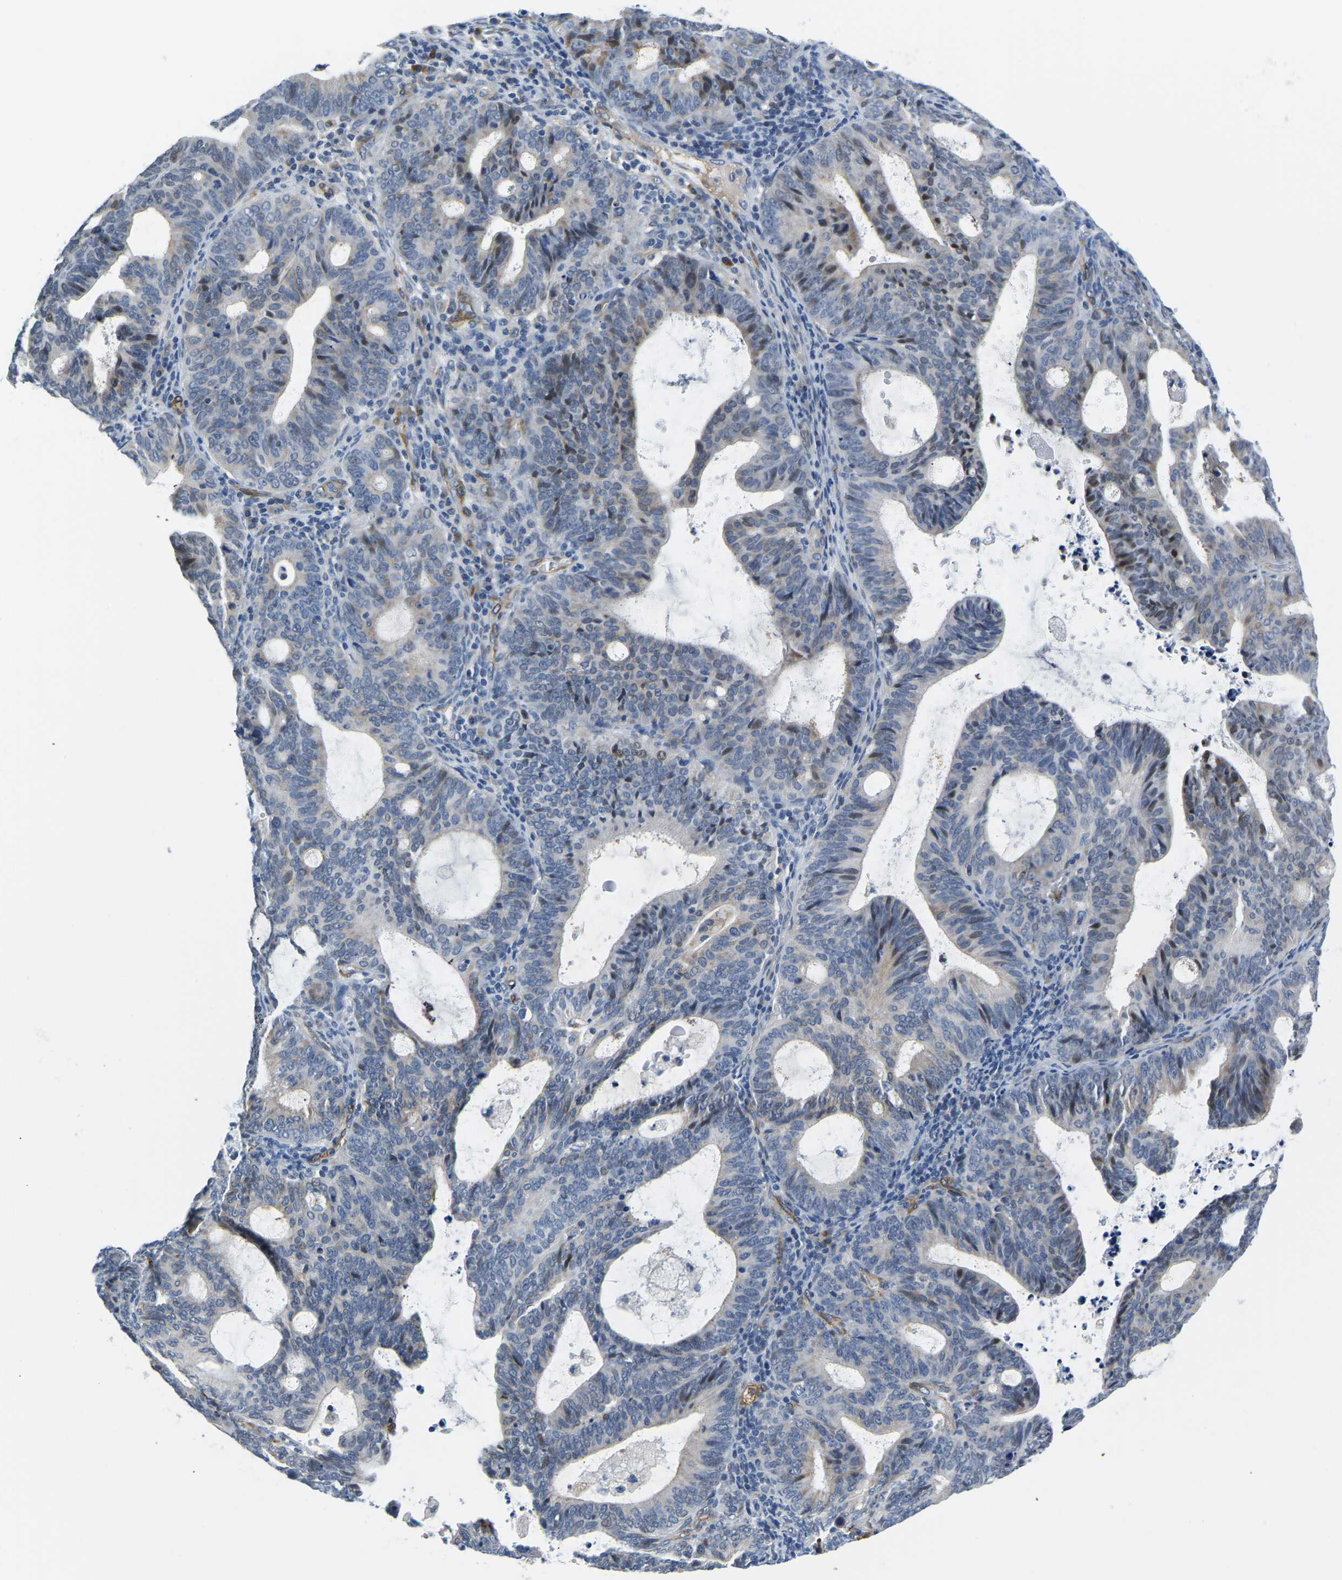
{"staining": {"intensity": "negative", "quantity": "none", "location": "none"}, "tissue": "endometrial cancer", "cell_type": "Tumor cells", "image_type": "cancer", "snomed": [{"axis": "morphology", "description": "Adenocarcinoma, NOS"}, {"axis": "topography", "description": "Uterus"}], "caption": "Tumor cells are negative for brown protein staining in endometrial cancer.", "gene": "LIAS", "patient": {"sex": "female", "age": 83}}